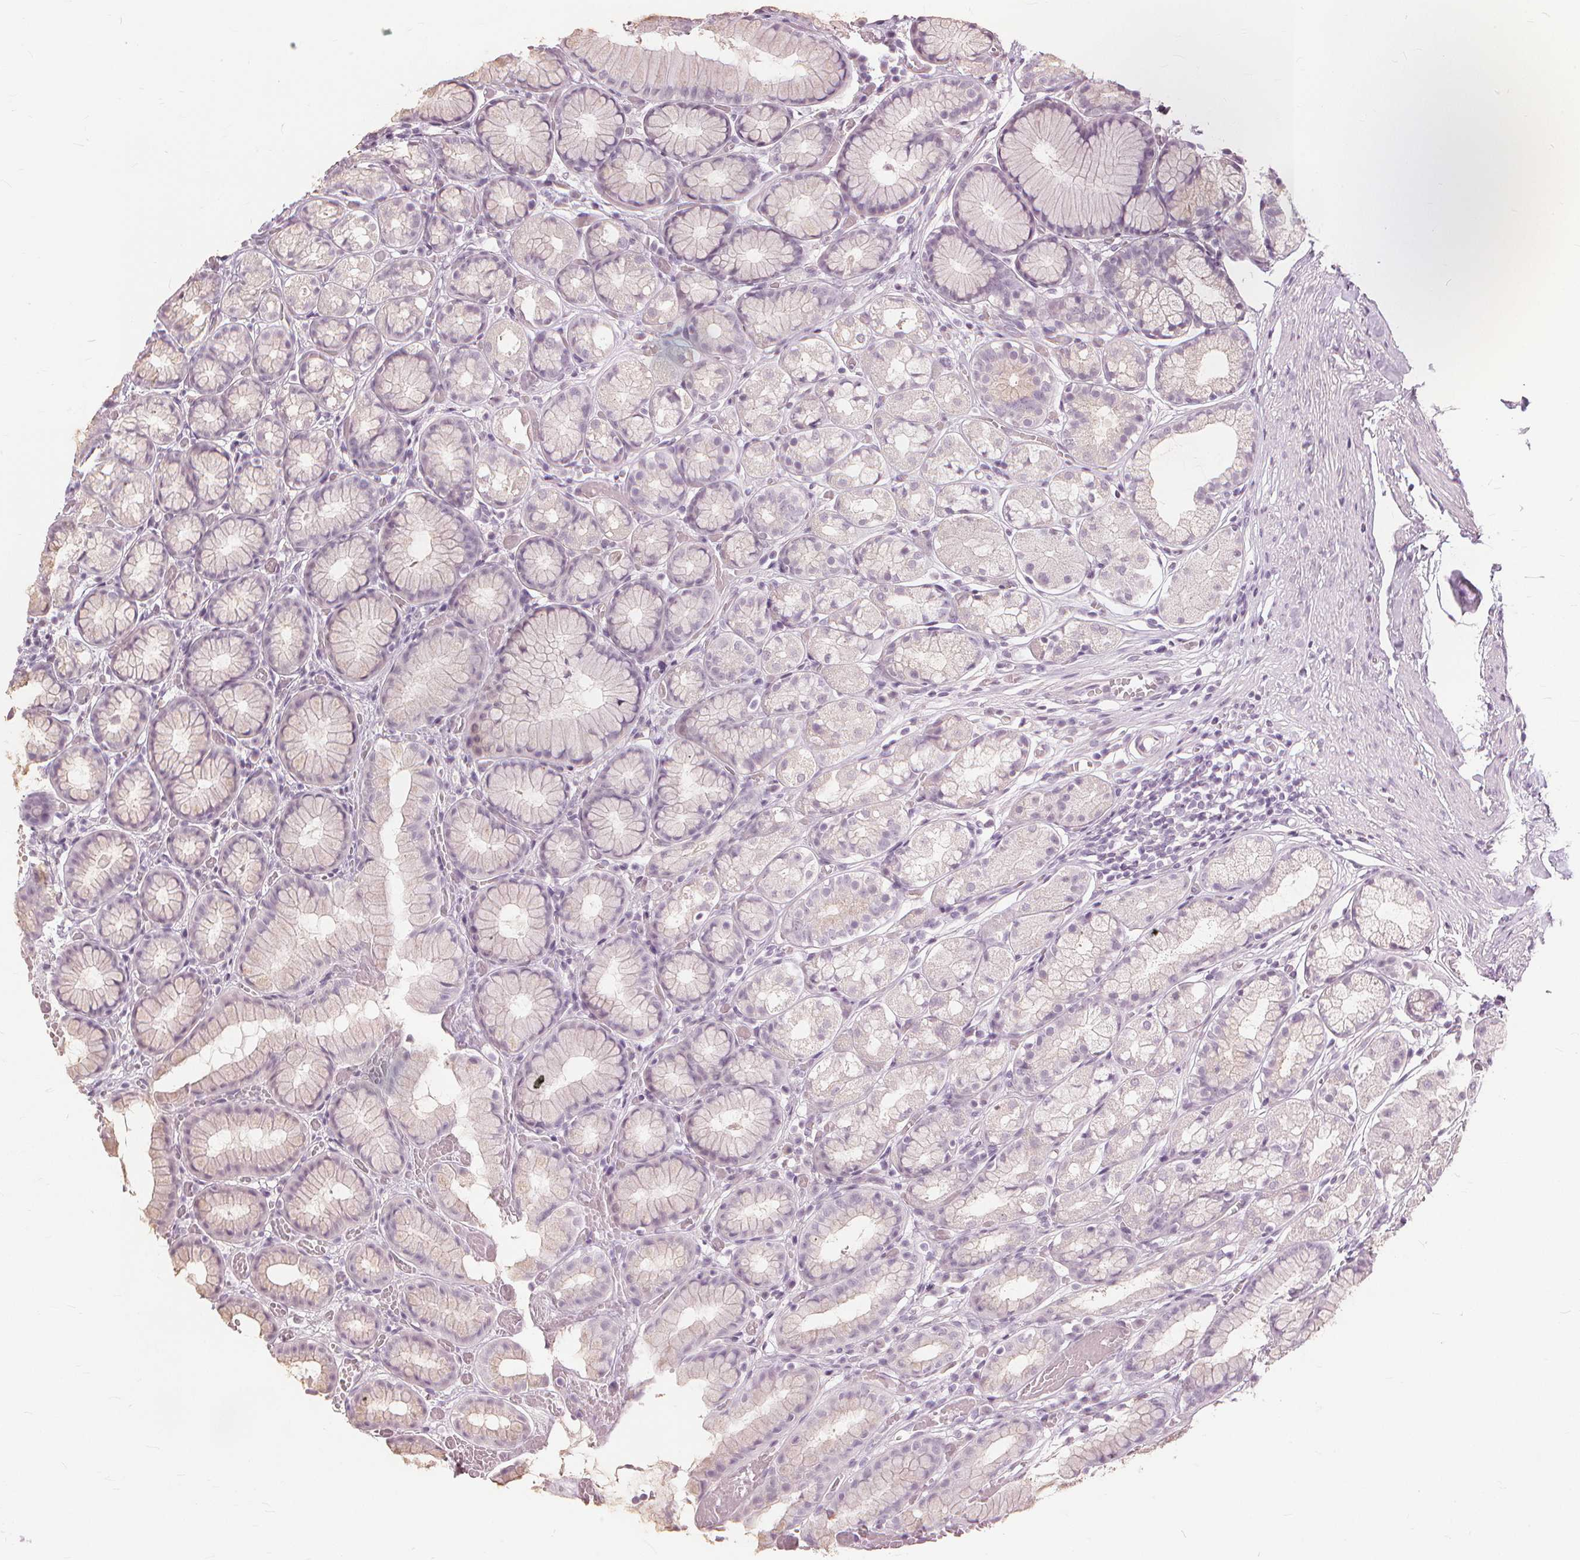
{"staining": {"intensity": "negative", "quantity": "none", "location": "none"}, "tissue": "stomach", "cell_type": "Glandular cells", "image_type": "normal", "snomed": [{"axis": "morphology", "description": "Normal tissue, NOS"}, {"axis": "topography", "description": "Smooth muscle"}, {"axis": "topography", "description": "Stomach"}], "caption": "High magnification brightfield microscopy of normal stomach stained with DAB (3,3'-diaminobenzidine) (brown) and counterstained with hematoxylin (blue): glandular cells show no significant staining.", "gene": "SFTPD", "patient": {"sex": "male", "age": 70}}